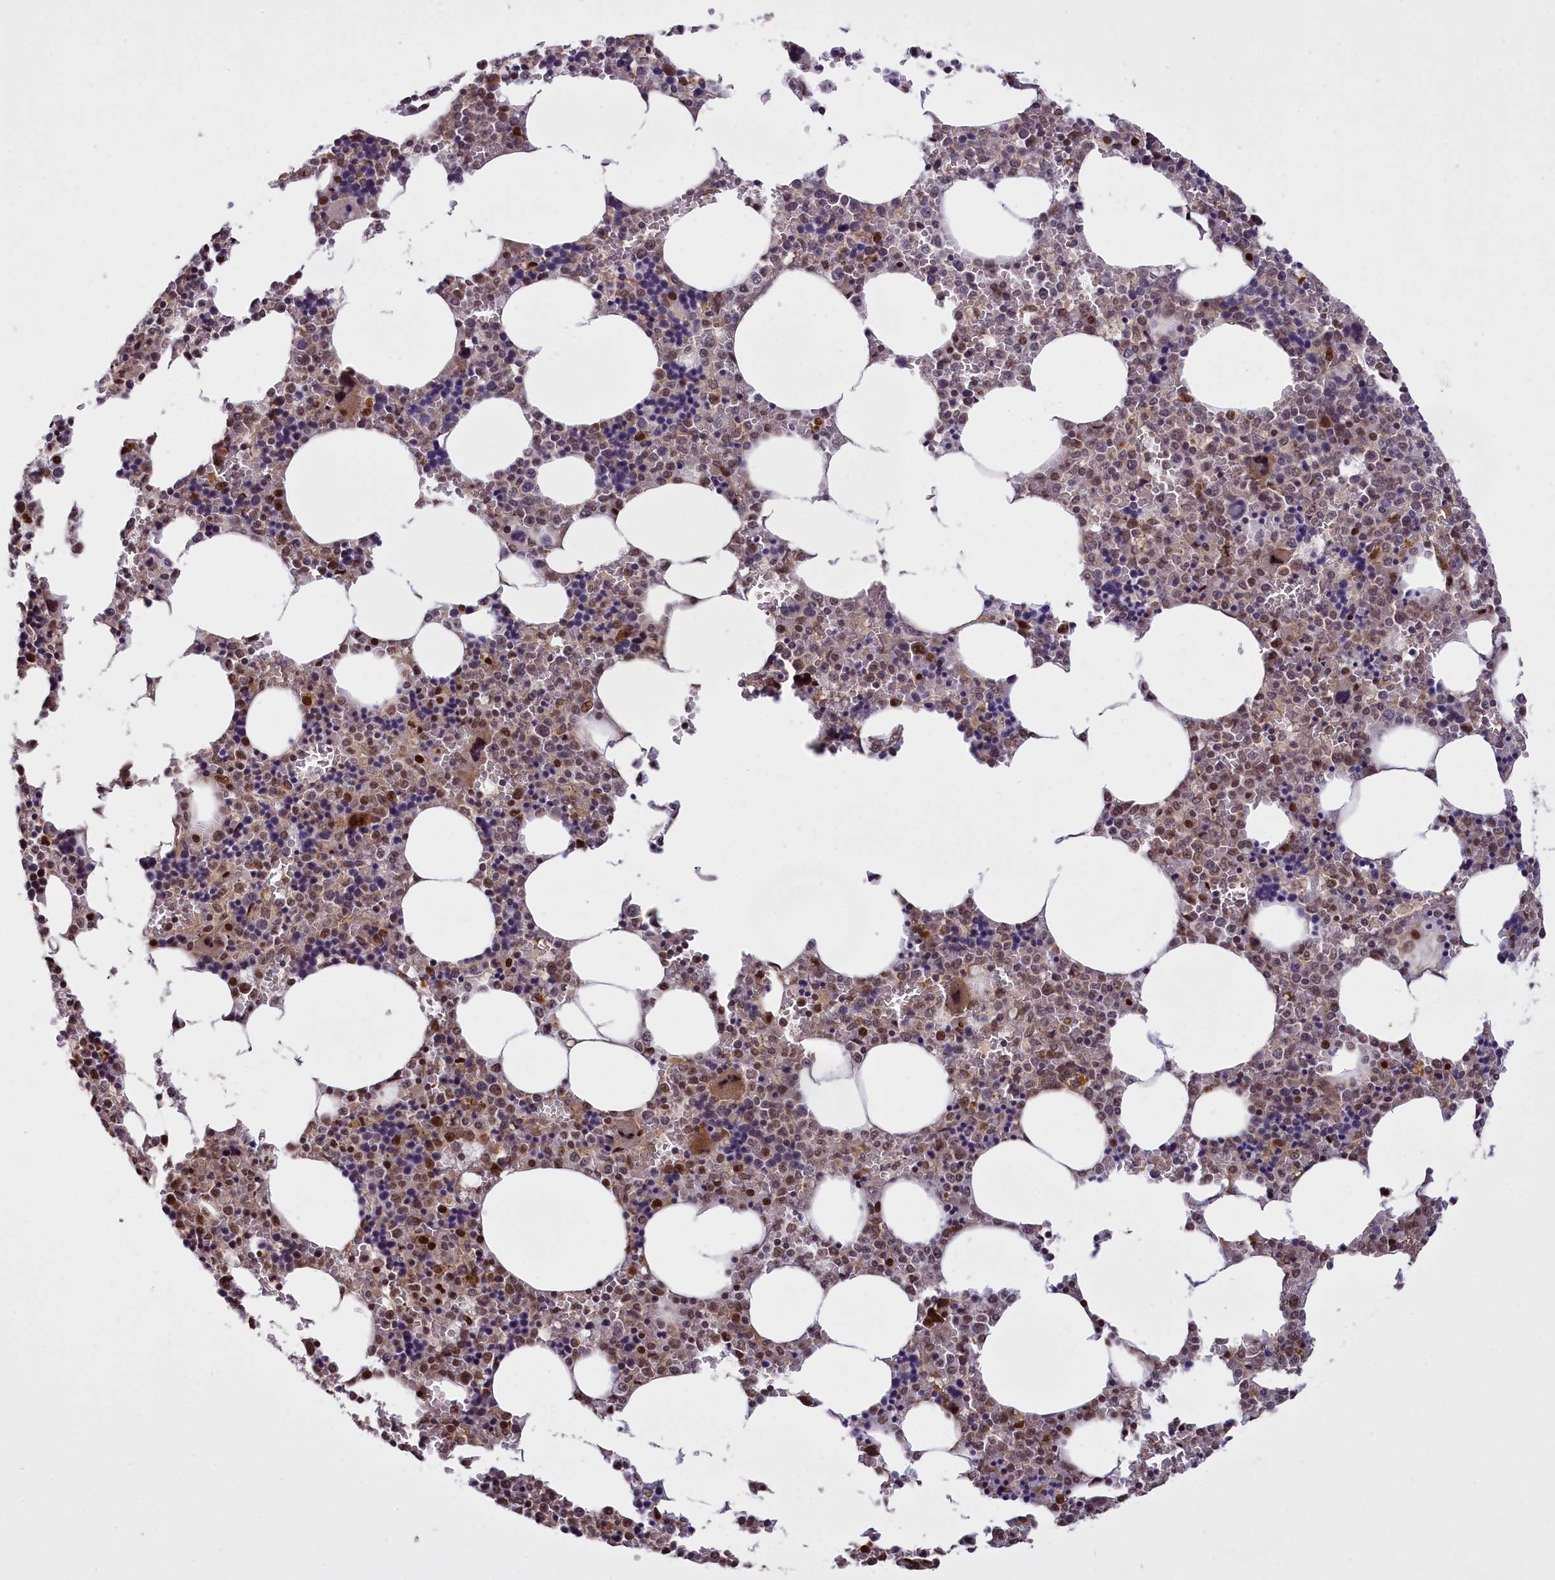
{"staining": {"intensity": "moderate", "quantity": "25%-75%", "location": "nuclear"}, "tissue": "bone marrow", "cell_type": "Hematopoietic cells", "image_type": "normal", "snomed": [{"axis": "morphology", "description": "Normal tissue, NOS"}, {"axis": "topography", "description": "Bone marrow"}], "caption": "DAB immunohistochemical staining of benign bone marrow exhibits moderate nuclear protein staining in approximately 25%-75% of hematopoietic cells.", "gene": "RELB", "patient": {"sex": "male", "age": 70}}